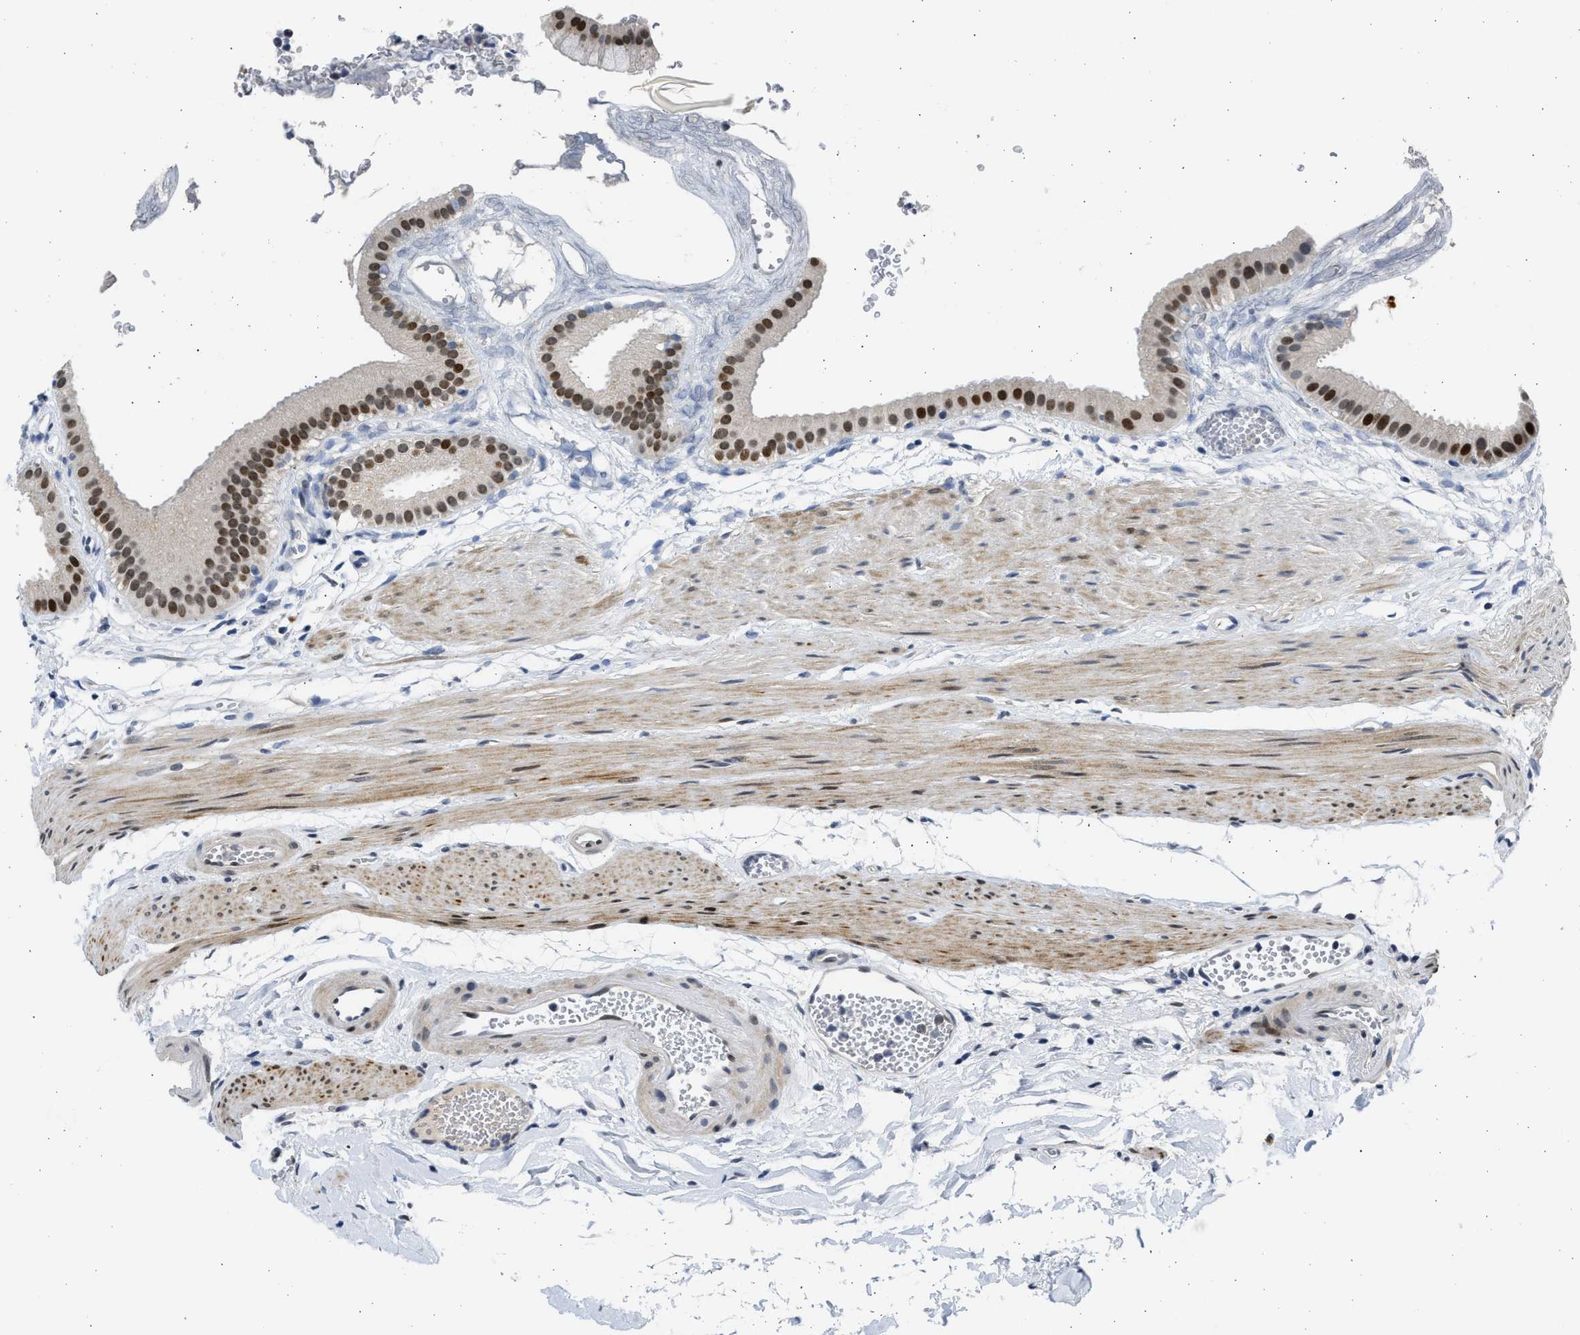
{"staining": {"intensity": "strong", "quantity": ">75%", "location": "nuclear"}, "tissue": "gallbladder", "cell_type": "Glandular cells", "image_type": "normal", "snomed": [{"axis": "morphology", "description": "Normal tissue, NOS"}, {"axis": "topography", "description": "Gallbladder"}], "caption": "Immunohistochemical staining of normal gallbladder demonstrates high levels of strong nuclear expression in about >75% of glandular cells.", "gene": "HMGN3", "patient": {"sex": "female", "age": 64}}